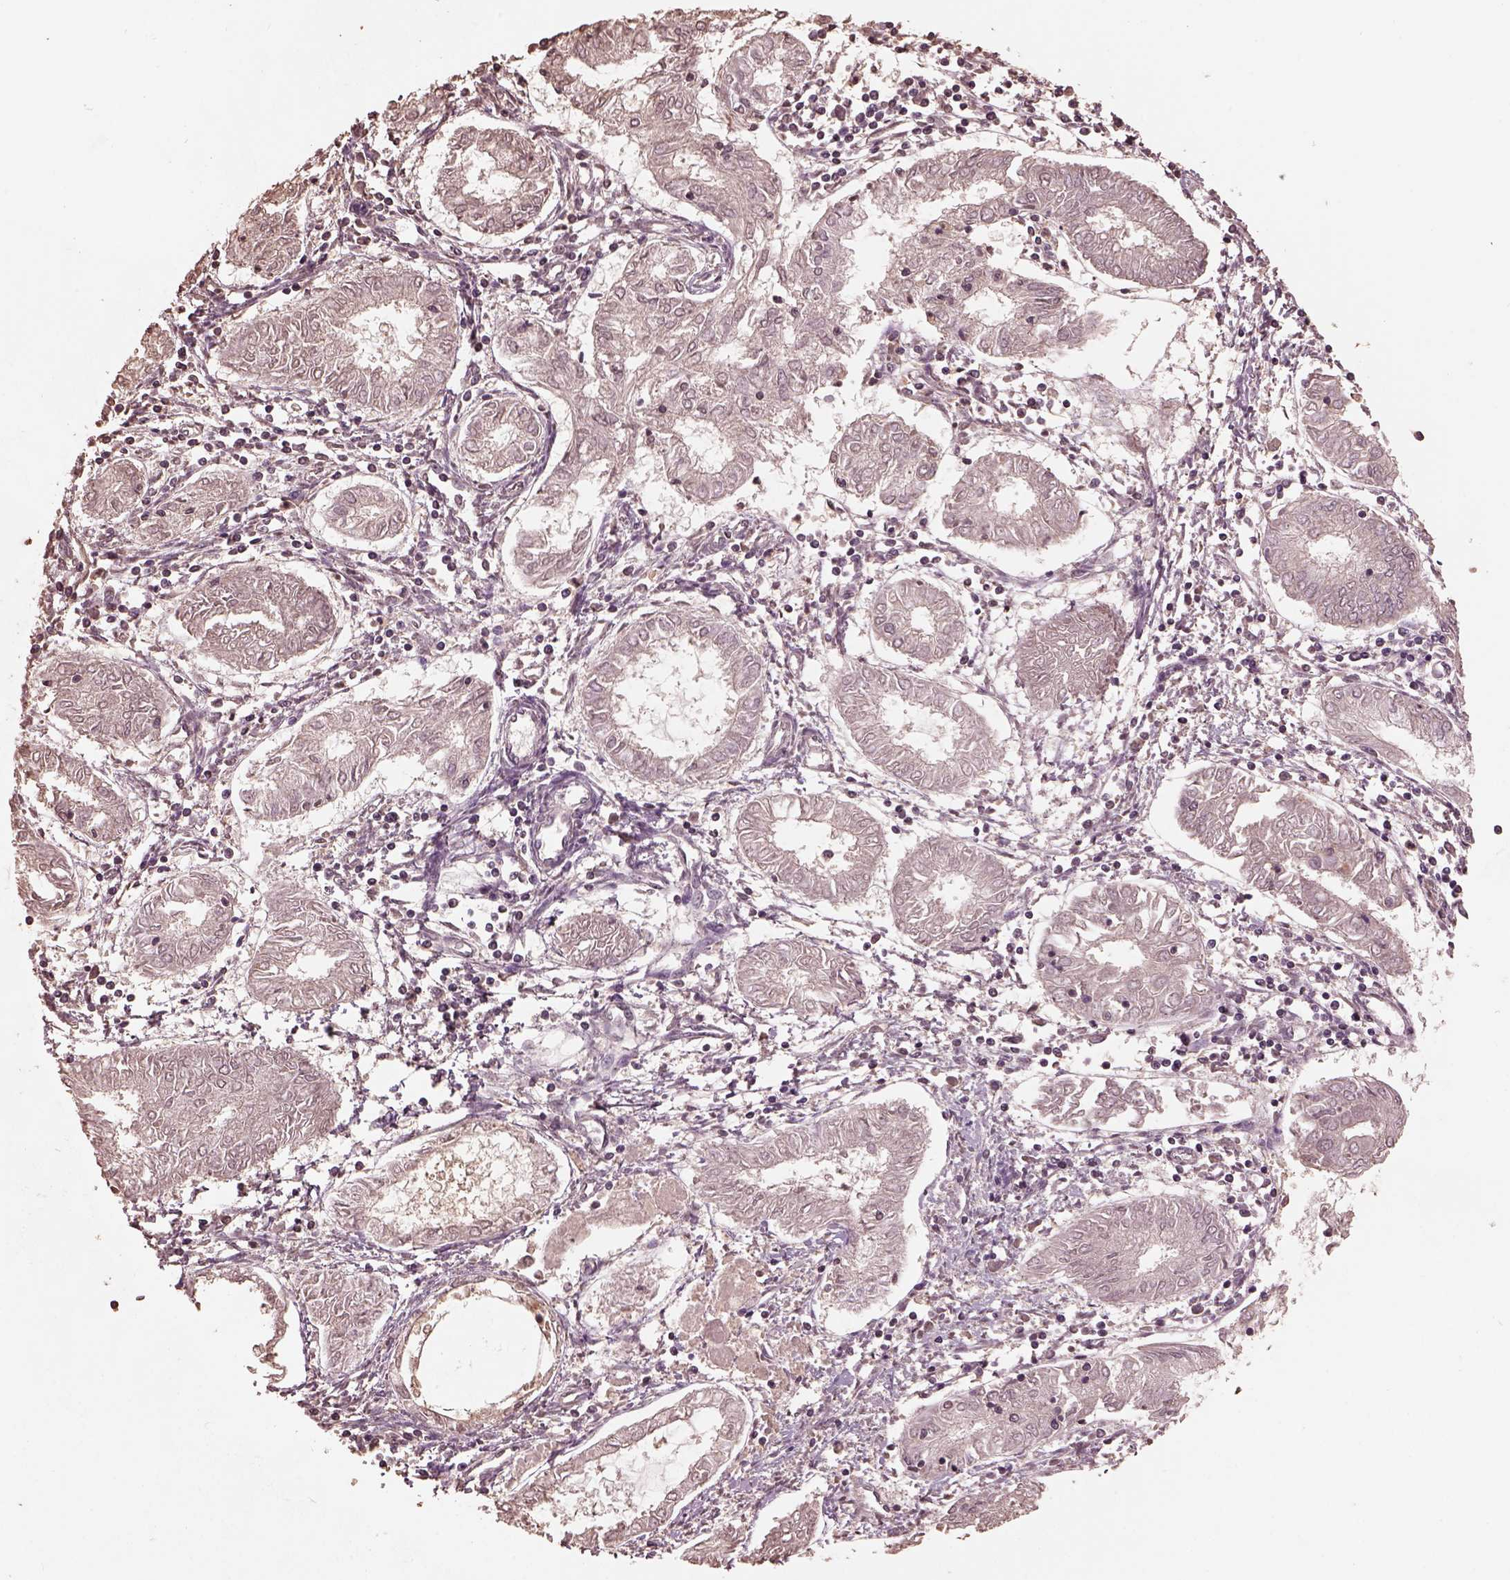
{"staining": {"intensity": "negative", "quantity": "none", "location": "none"}, "tissue": "endometrial cancer", "cell_type": "Tumor cells", "image_type": "cancer", "snomed": [{"axis": "morphology", "description": "Adenocarcinoma, NOS"}, {"axis": "topography", "description": "Endometrium"}], "caption": "Immunohistochemistry (IHC) of endometrial adenocarcinoma demonstrates no expression in tumor cells.", "gene": "CPT1C", "patient": {"sex": "female", "age": 68}}